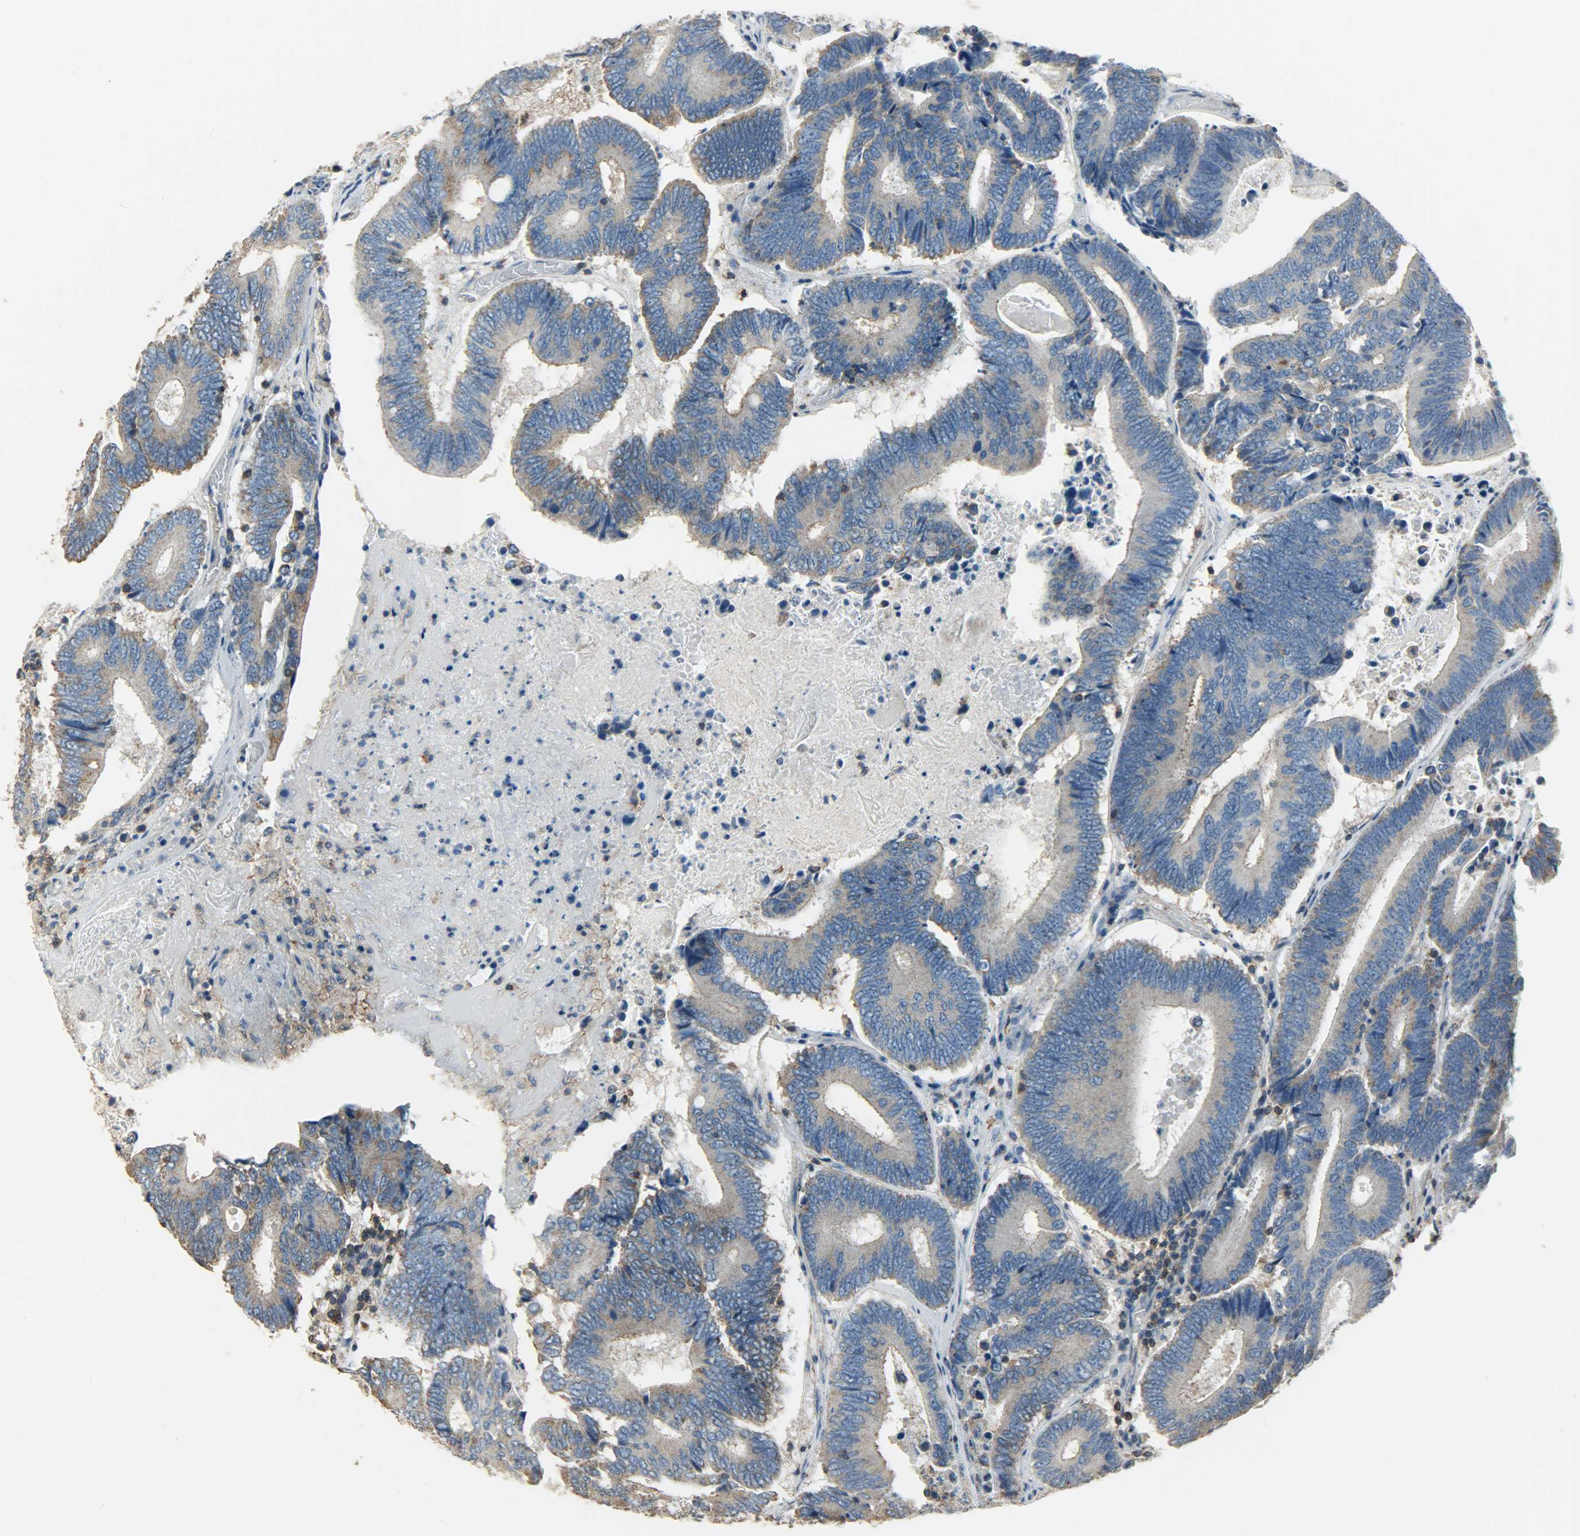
{"staining": {"intensity": "moderate", "quantity": ">75%", "location": "cytoplasmic/membranous"}, "tissue": "colorectal cancer", "cell_type": "Tumor cells", "image_type": "cancer", "snomed": [{"axis": "morphology", "description": "Adenocarcinoma, NOS"}, {"axis": "topography", "description": "Colon"}], "caption": "Human colorectal adenocarcinoma stained with a protein marker shows moderate staining in tumor cells.", "gene": "DNAJA4", "patient": {"sex": "female", "age": 78}}